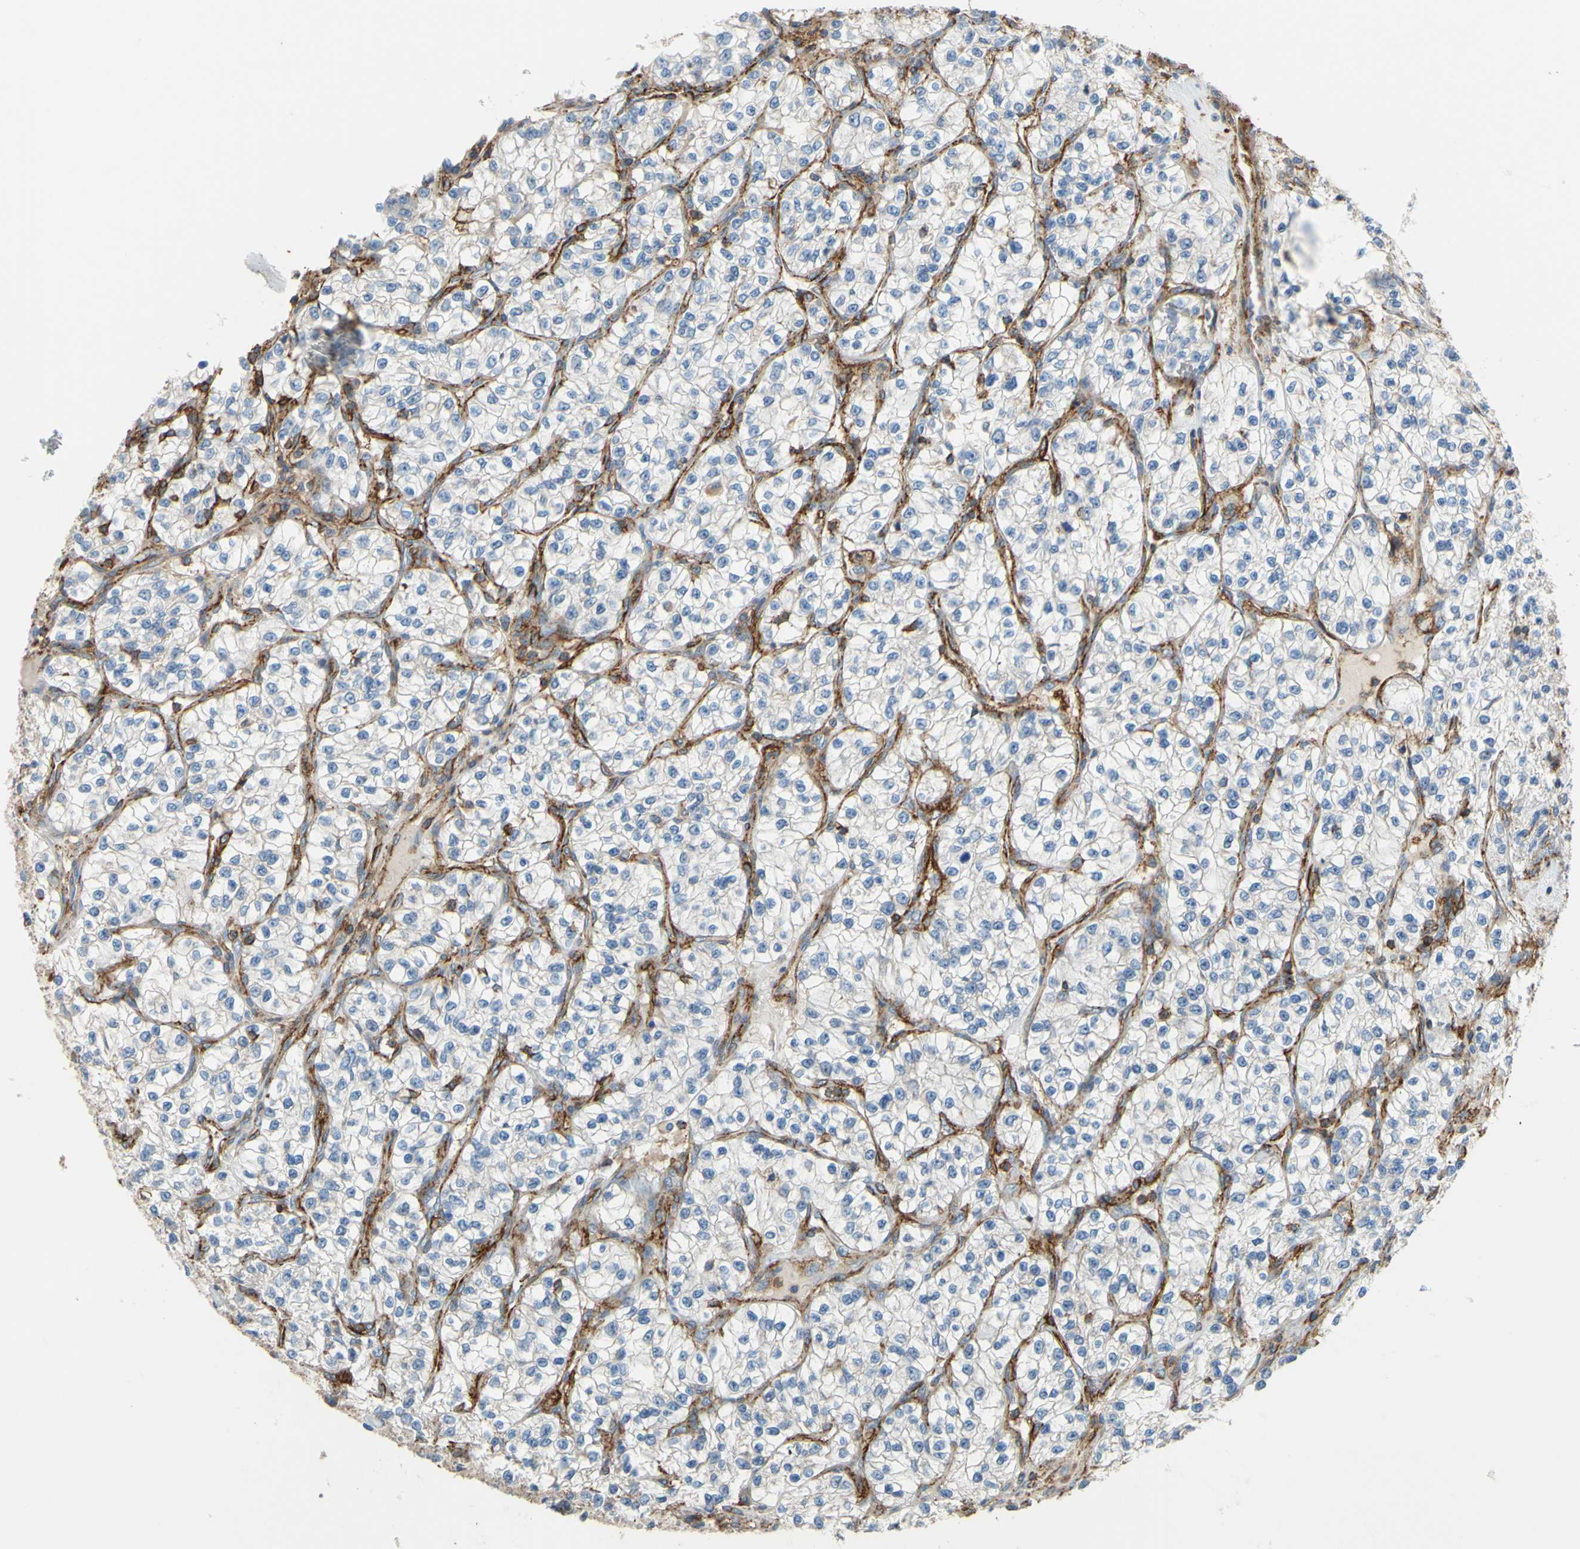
{"staining": {"intensity": "negative", "quantity": "none", "location": "none"}, "tissue": "renal cancer", "cell_type": "Tumor cells", "image_type": "cancer", "snomed": [{"axis": "morphology", "description": "Adenocarcinoma, NOS"}, {"axis": "topography", "description": "Kidney"}], "caption": "This is an immunohistochemistry (IHC) image of adenocarcinoma (renal). There is no staining in tumor cells.", "gene": "POR", "patient": {"sex": "female", "age": 57}}